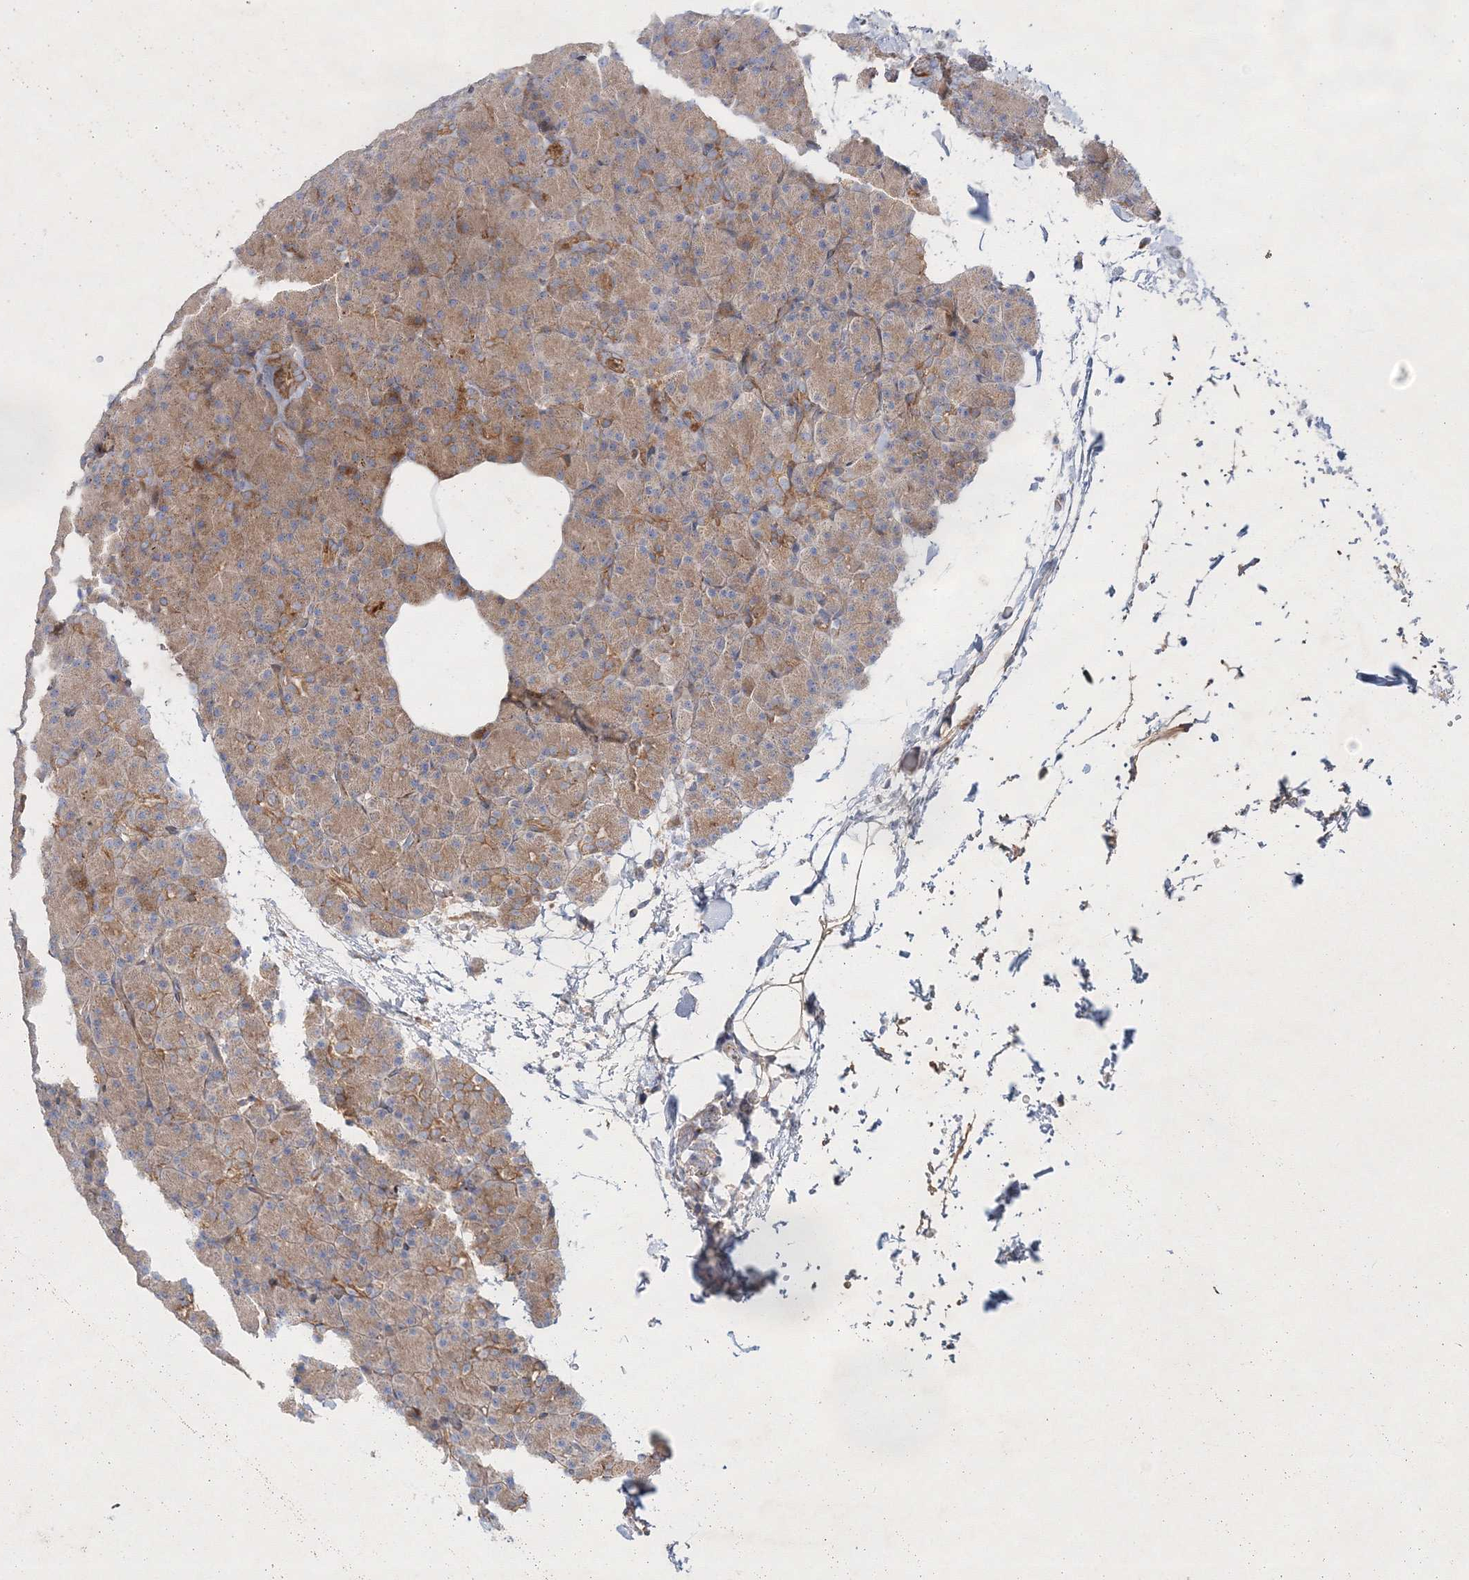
{"staining": {"intensity": "moderate", "quantity": ">75%", "location": "cytoplasmic/membranous"}, "tissue": "pancreas", "cell_type": "Exocrine glandular cells", "image_type": "normal", "snomed": [{"axis": "morphology", "description": "Normal tissue, NOS"}, {"axis": "topography", "description": "Pancreas"}], "caption": "Immunohistochemistry staining of unremarkable pancreas, which reveals medium levels of moderate cytoplasmic/membranous positivity in about >75% of exocrine glandular cells indicating moderate cytoplasmic/membranous protein staining. The staining was performed using DAB (brown) for protein detection and nuclei were counterstained in hematoxylin (blue).", "gene": "ZFYVE16", "patient": {"sex": "female", "age": 43}}